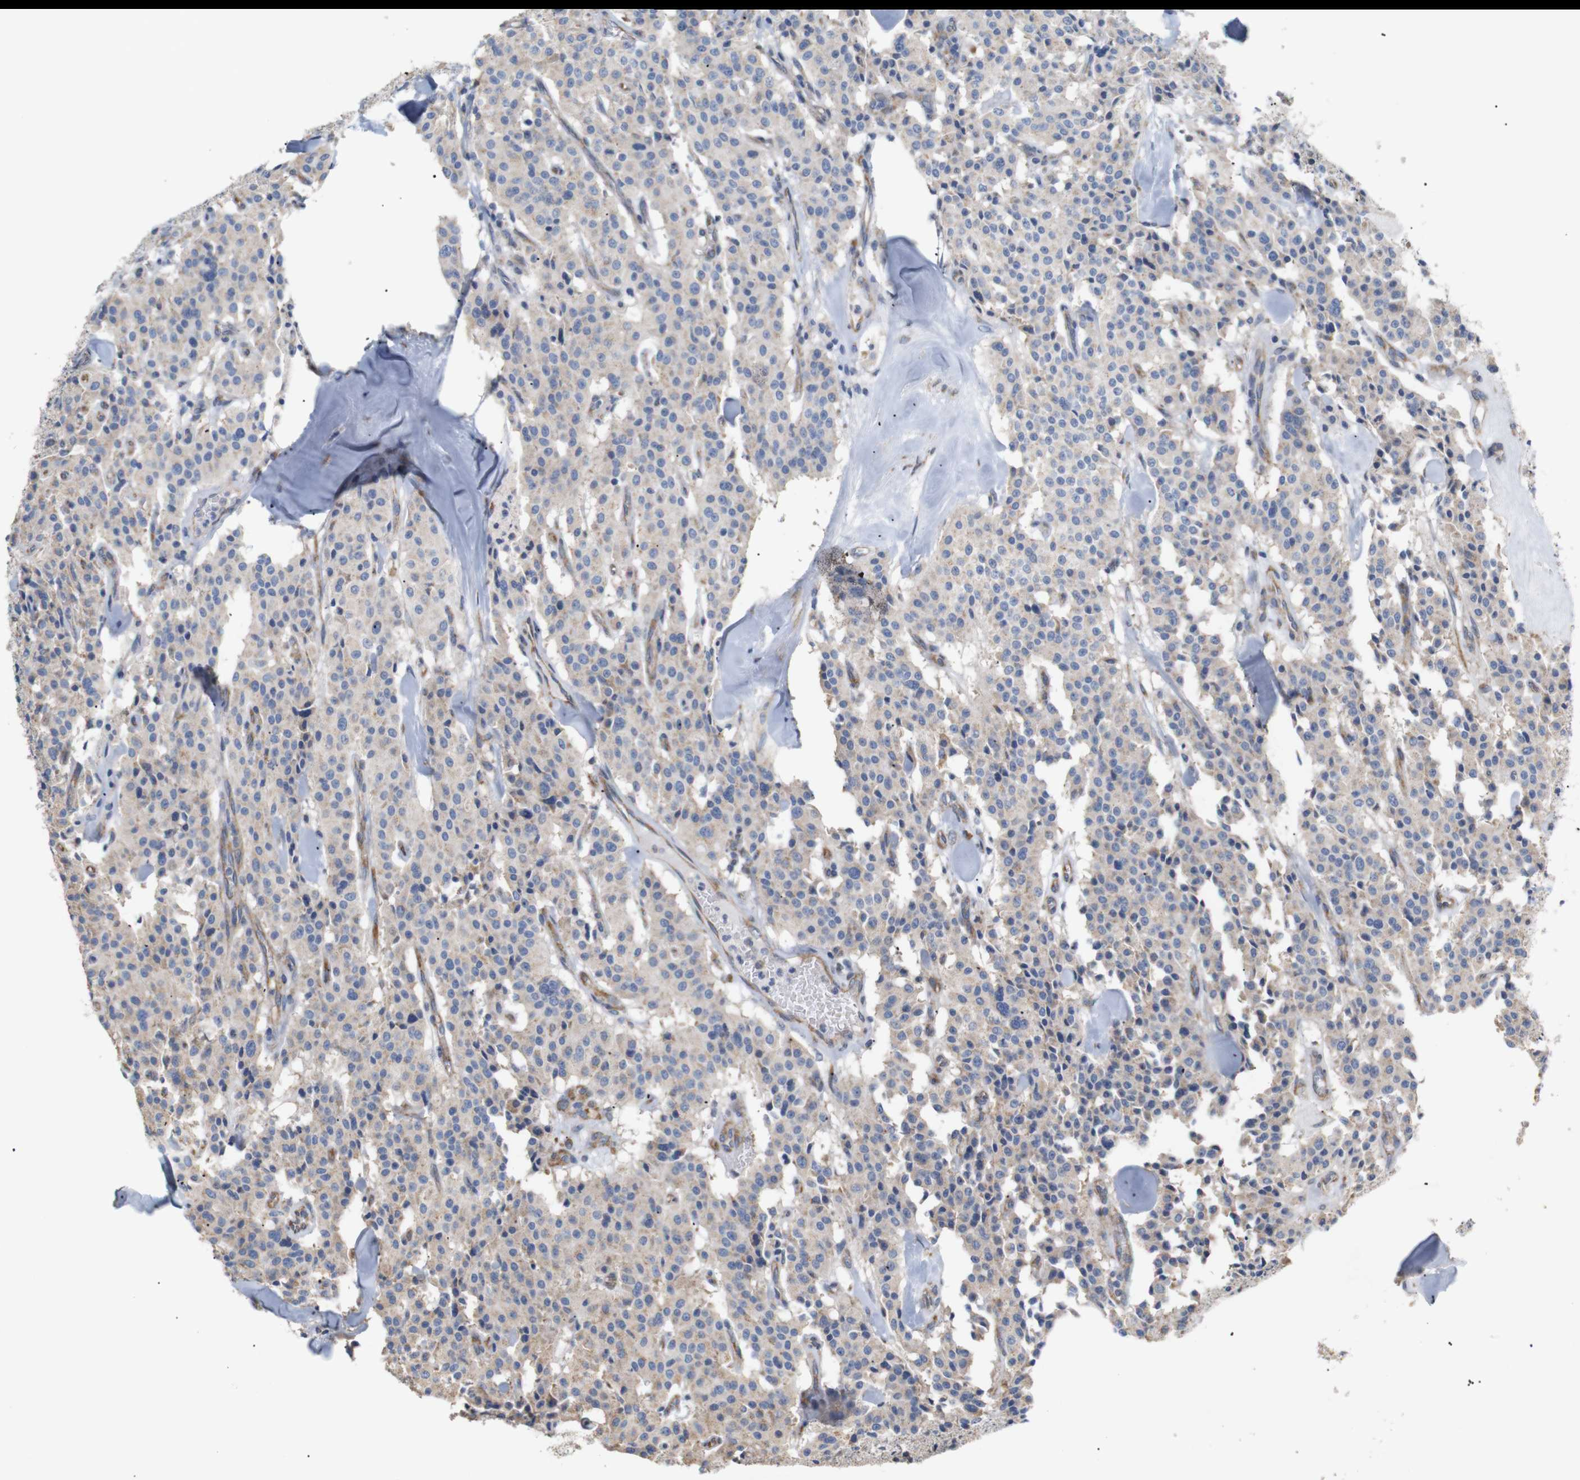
{"staining": {"intensity": "negative", "quantity": "none", "location": "none"}, "tissue": "carcinoid", "cell_type": "Tumor cells", "image_type": "cancer", "snomed": [{"axis": "morphology", "description": "Carcinoid, malignant, NOS"}, {"axis": "topography", "description": "Lung"}], "caption": "Immunohistochemical staining of human malignant carcinoid exhibits no significant expression in tumor cells.", "gene": "TRIM5", "patient": {"sex": "male", "age": 30}}